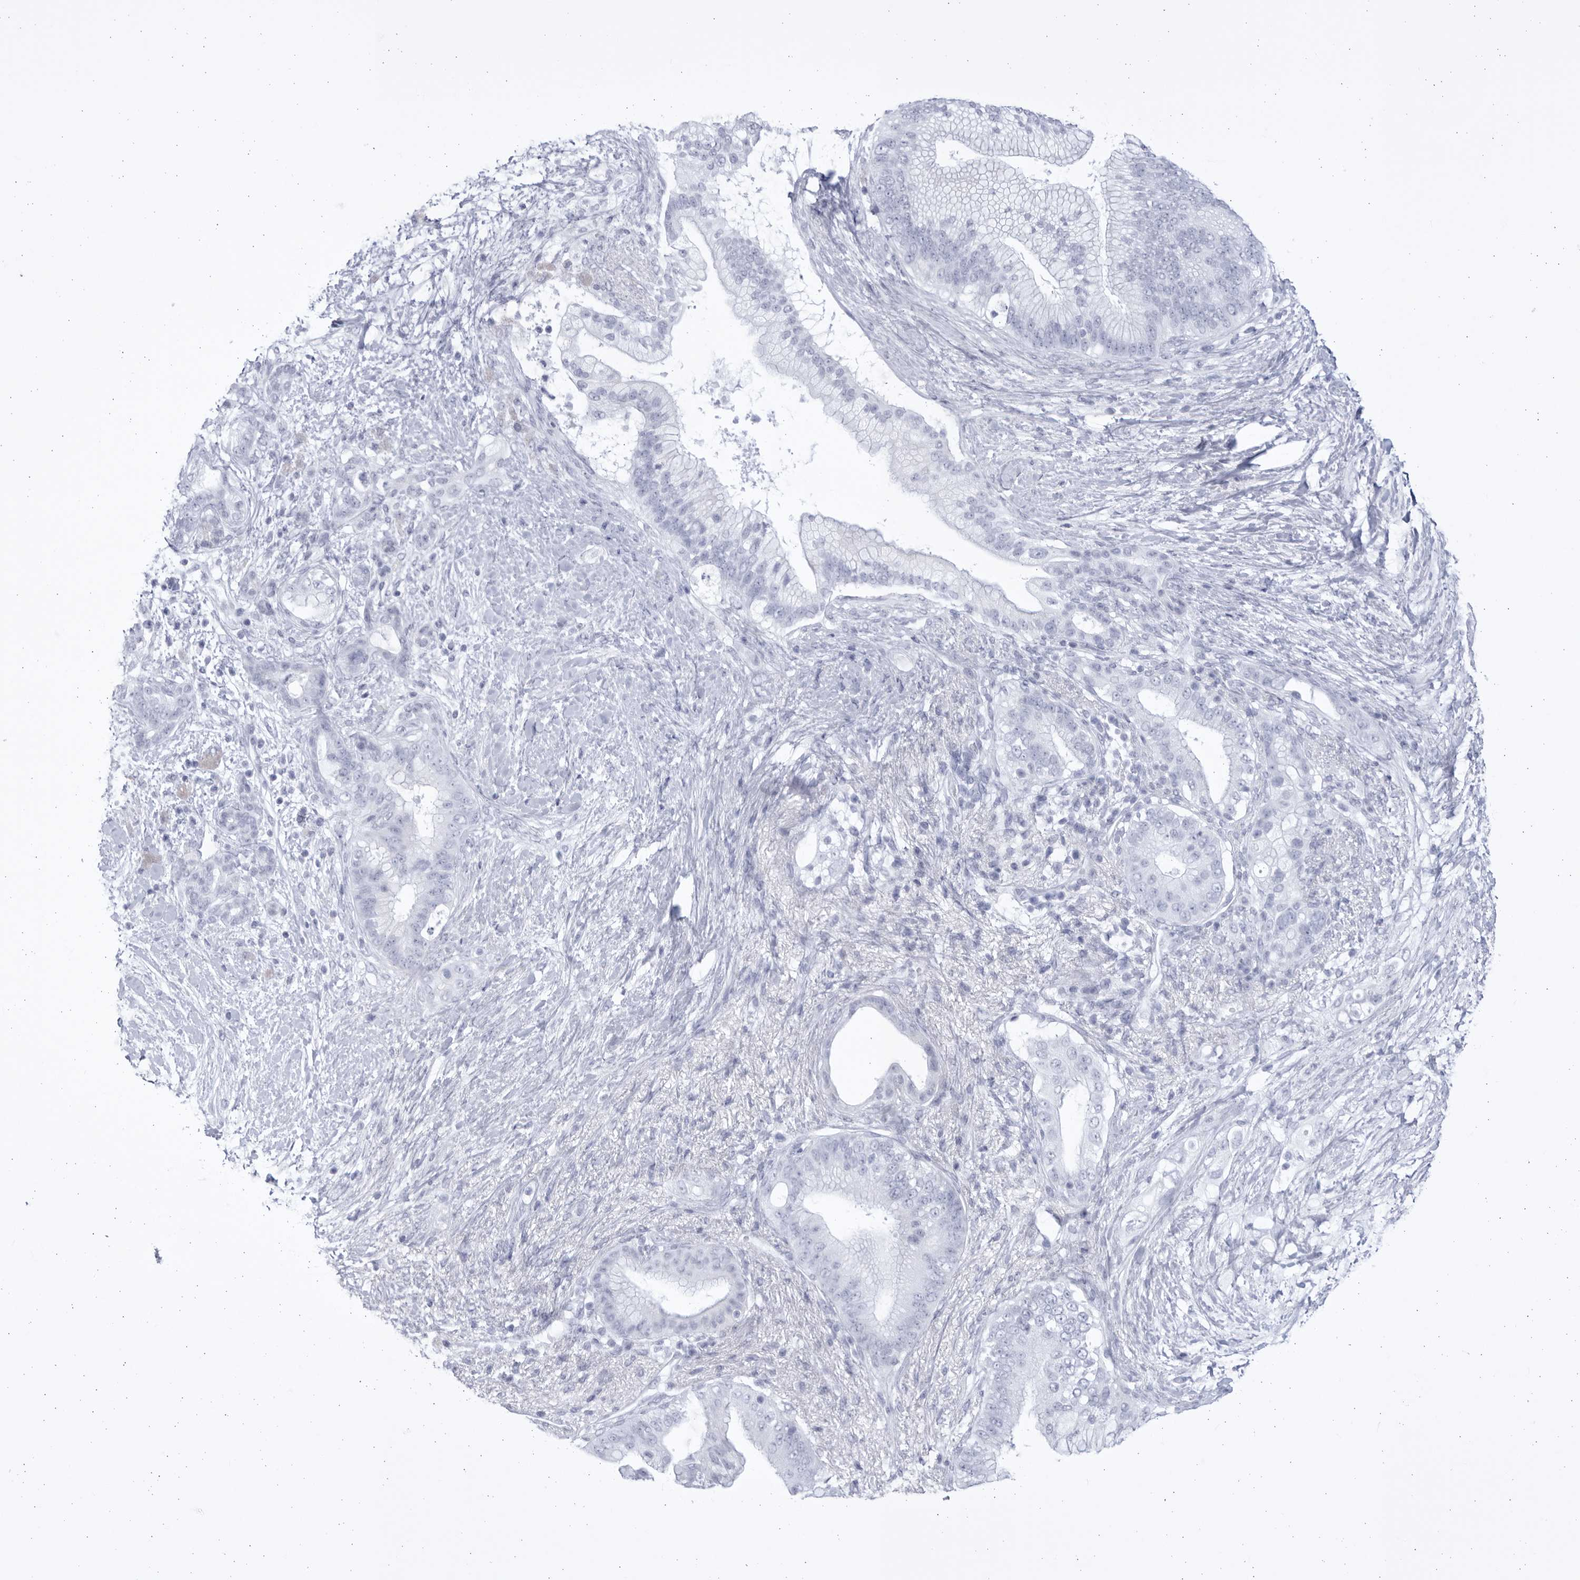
{"staining": {"intensity": "negative", "quantity": "none", "location": "none"}, "tissue": "pancreatic cancer", "cell_type": "Tumor cells", "image_type": "cancer", "snomed": [{"axis": "morphology", "description": "Adenocarcinoma, NOS"}, {"axis": "topography", "description": "Pancreas"}], "caption": "This is an IHC micrograph of pancreatic cancer. There is no expression in tumor cells.", "gene": "CCDC181", "patient": {"sex": "male", "age": 53}}